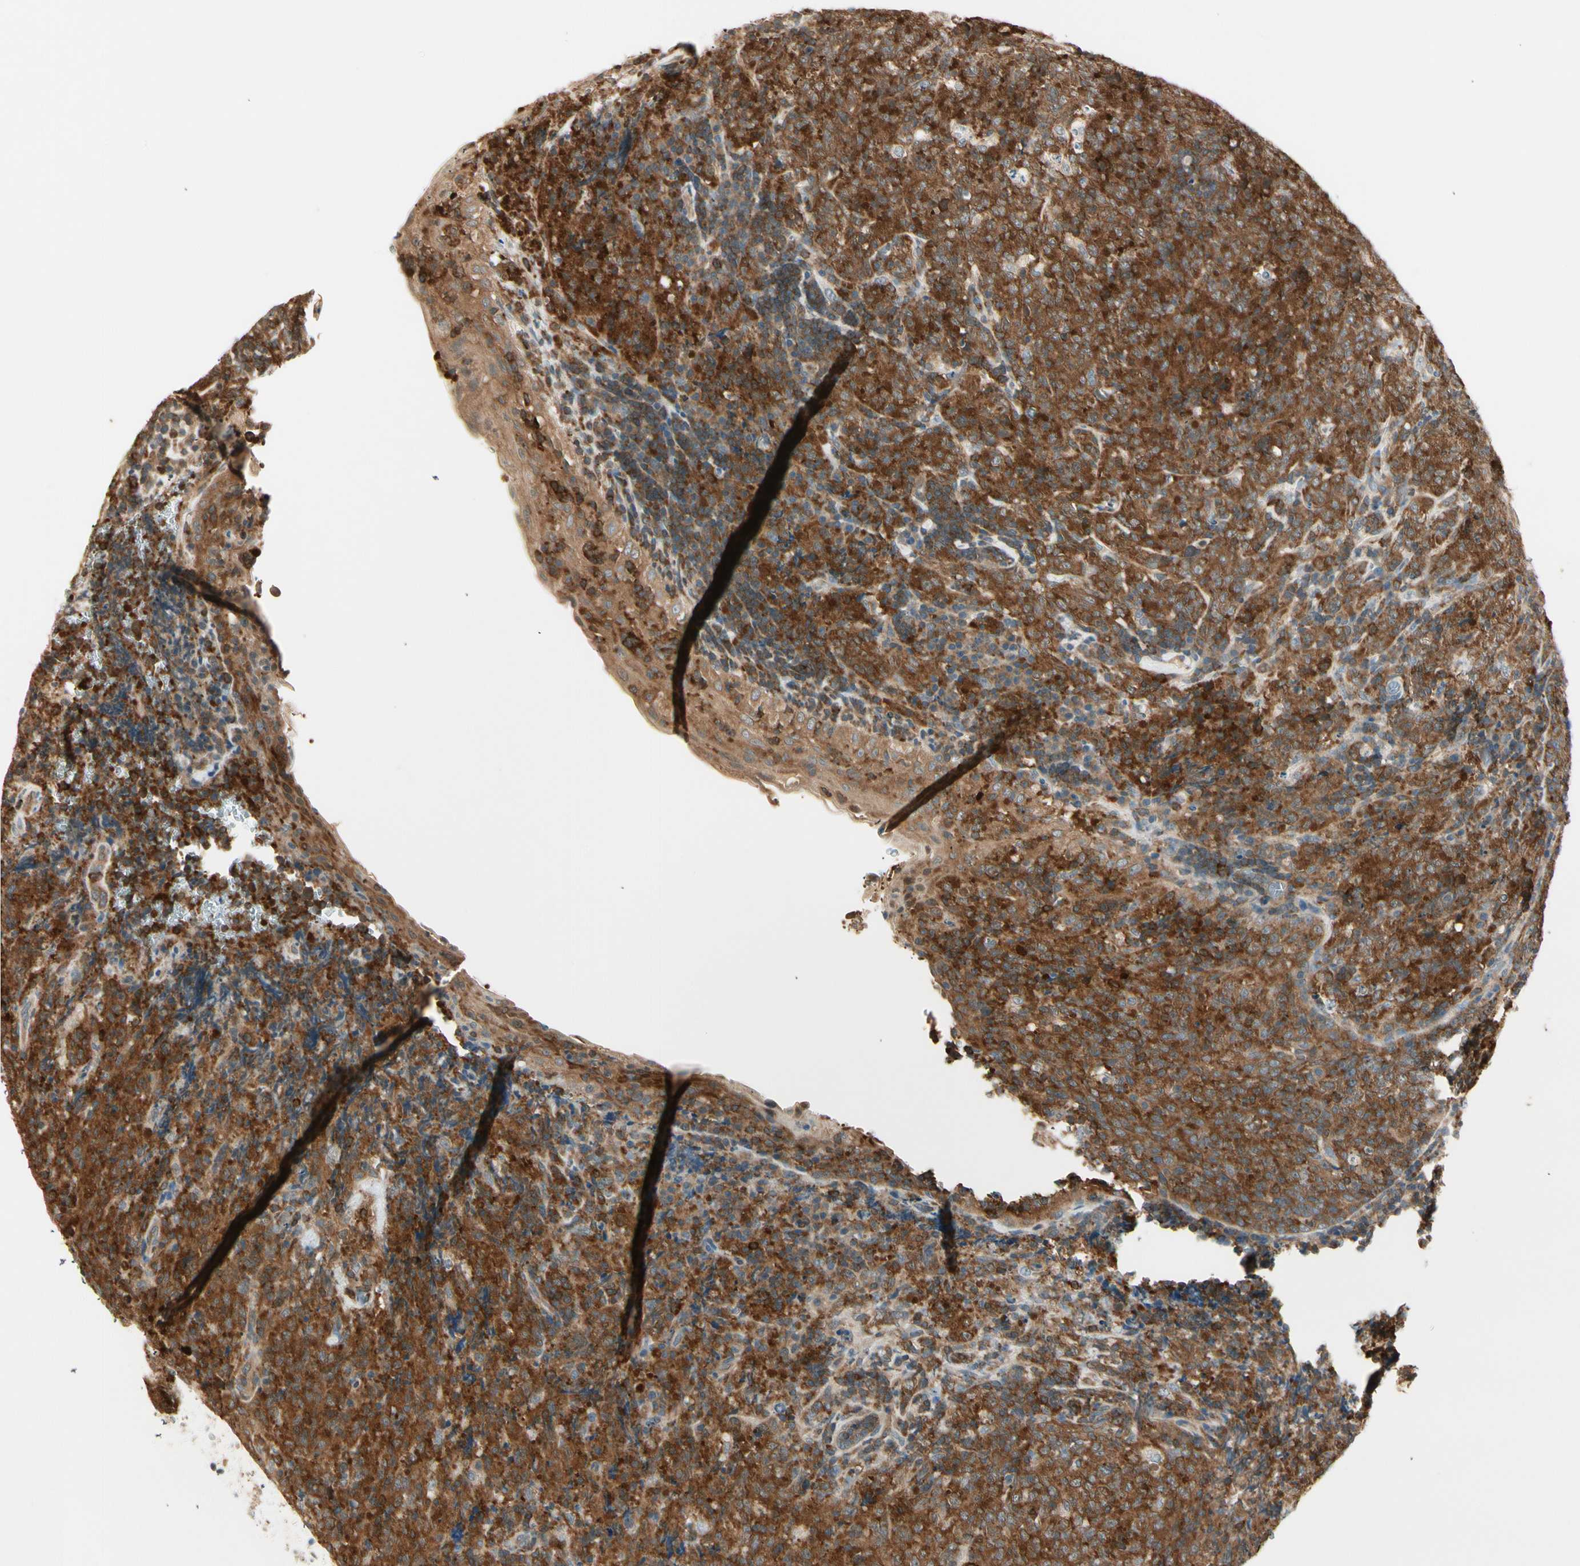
{"staining": {"intensity": "strong", "quantity": ">75%", "location": "cytoplasmic/membranous"}, "tissue": "lymphoma", "cell_type": "Tumor cells", "image_type": "cancer", "snomed": [{"axis": "morphology", "description": "Malignant lymphoma, non-Hodgkin's type, High grade"}, {"axis": "topography", "description": "Tonsil"}], "caption": "This is a photomicrograph of immunohistochemistry (IHC) staining of lymphoma, which shows strong expression in the cytoplasmic/membranous of tumor cells.", "gene": "OXSR1", "patient": {"sex": "female", "age": 36}}